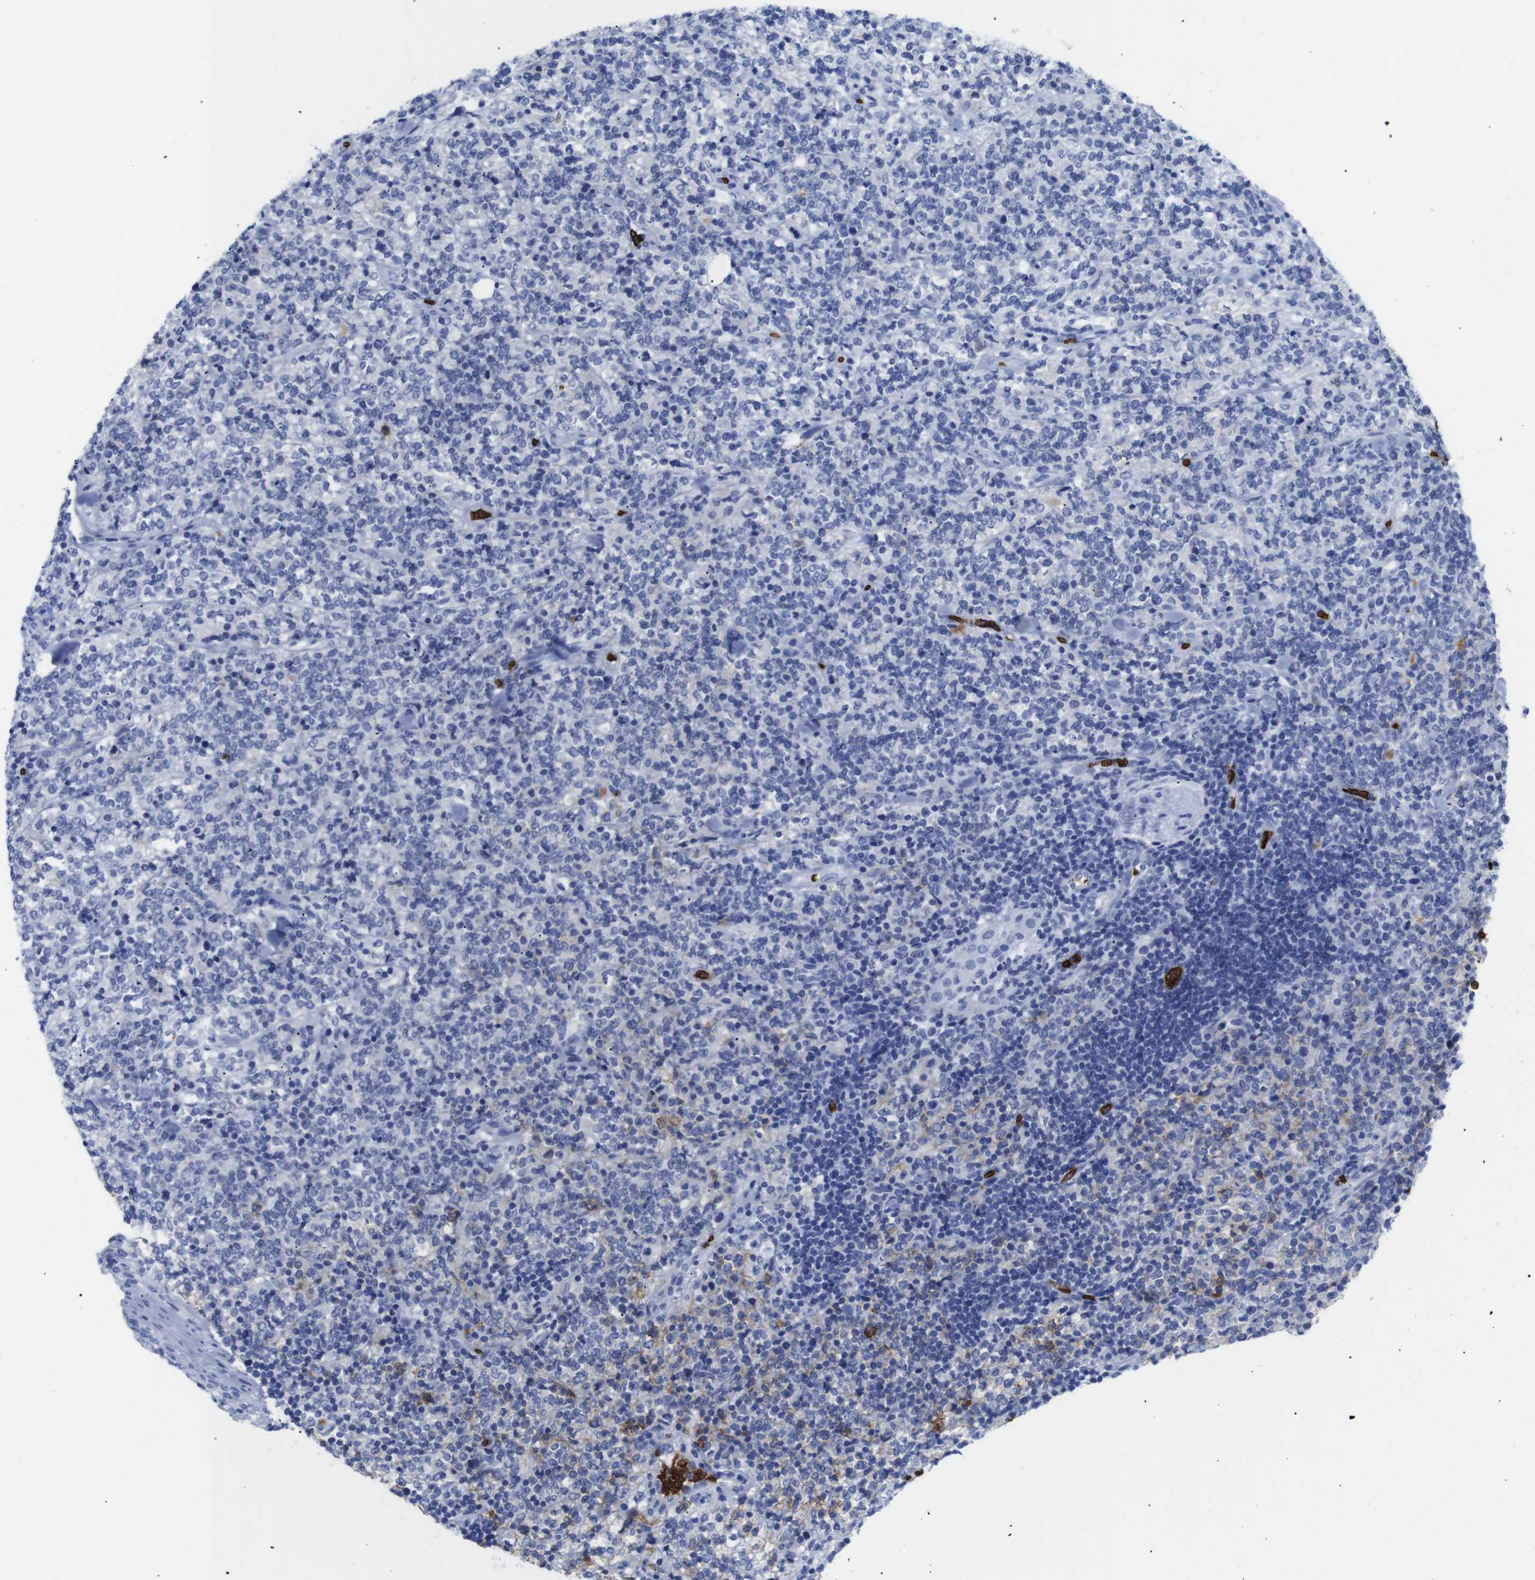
{"staining": {"intensity": "negative", "quantity": "none", "location": "none"}, "tissue": "lymphoma", "cell_type": "Tumor cells", "image_type": "cancer", "snomed": [{"axis": "morphology", "description": "Malignant lymphoma, non-Hodgkin's type, High grade"}, {"axis": "topography", "description": "Soft tissue"}], "caption": "Histopathology image shows no significant protein expression in tumor cells of malignant lymphoma, non-Hodgkin's type (high-grade).", "gene": "S1PR2", "patient": {"sex": "male", "age": 18}}